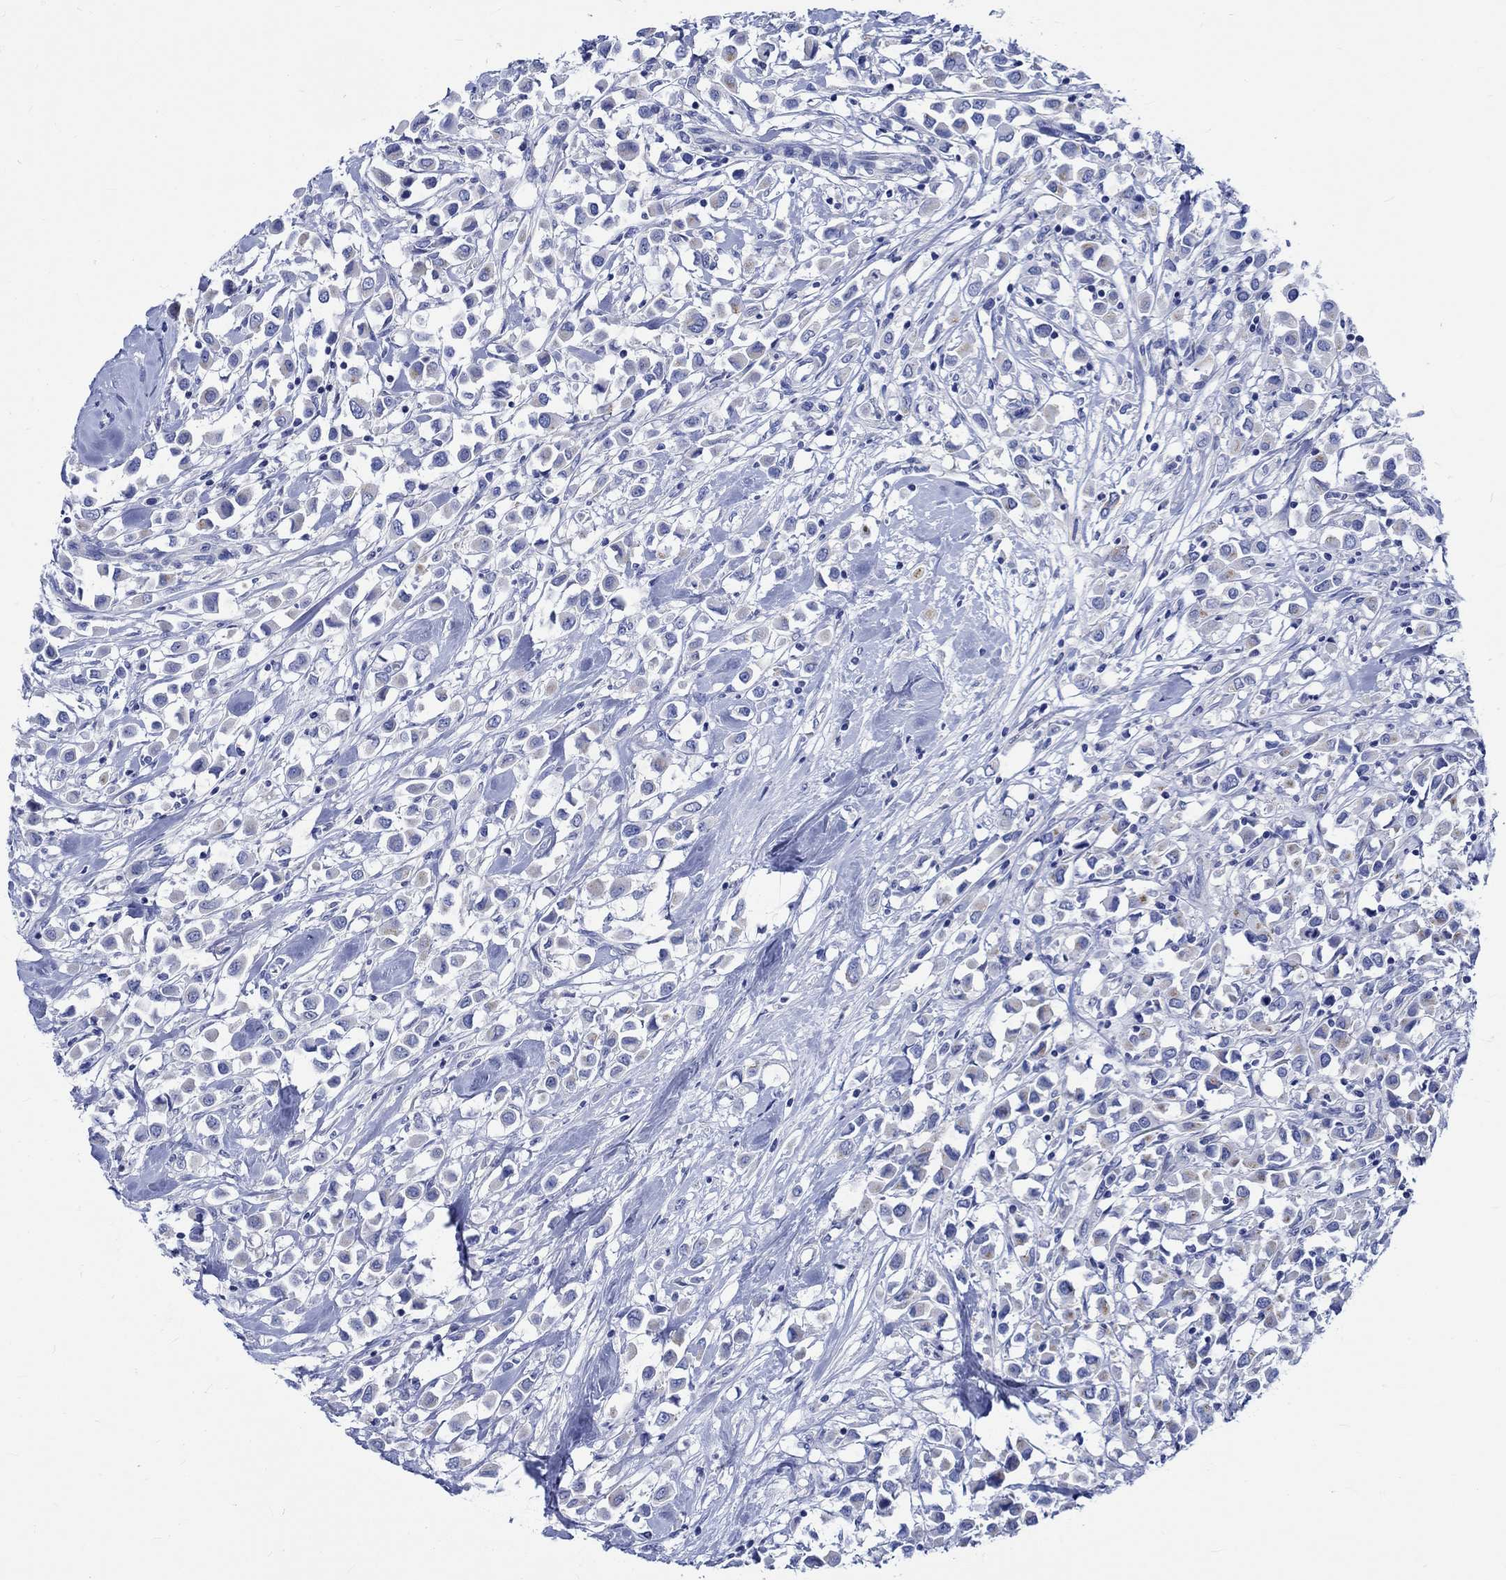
{"staining": {"intensity": "negative", "quantity": "none", "location": "none"}, "tissue": "breast cancer", "cell_type": "Tumor cells", "image_type": "cancer", "snomed": [{"axis": "morphology", "description": "Duct carcinoma"}, {"axis": "topography", "description": "Breast"}], "caption": "Breast invasive ductal carcinoma was stained to show a protein in brown. There is no significant staining in tumor cells.", "gene": "PTPRN2", "patient": {"sex": "female", "age": 61}}